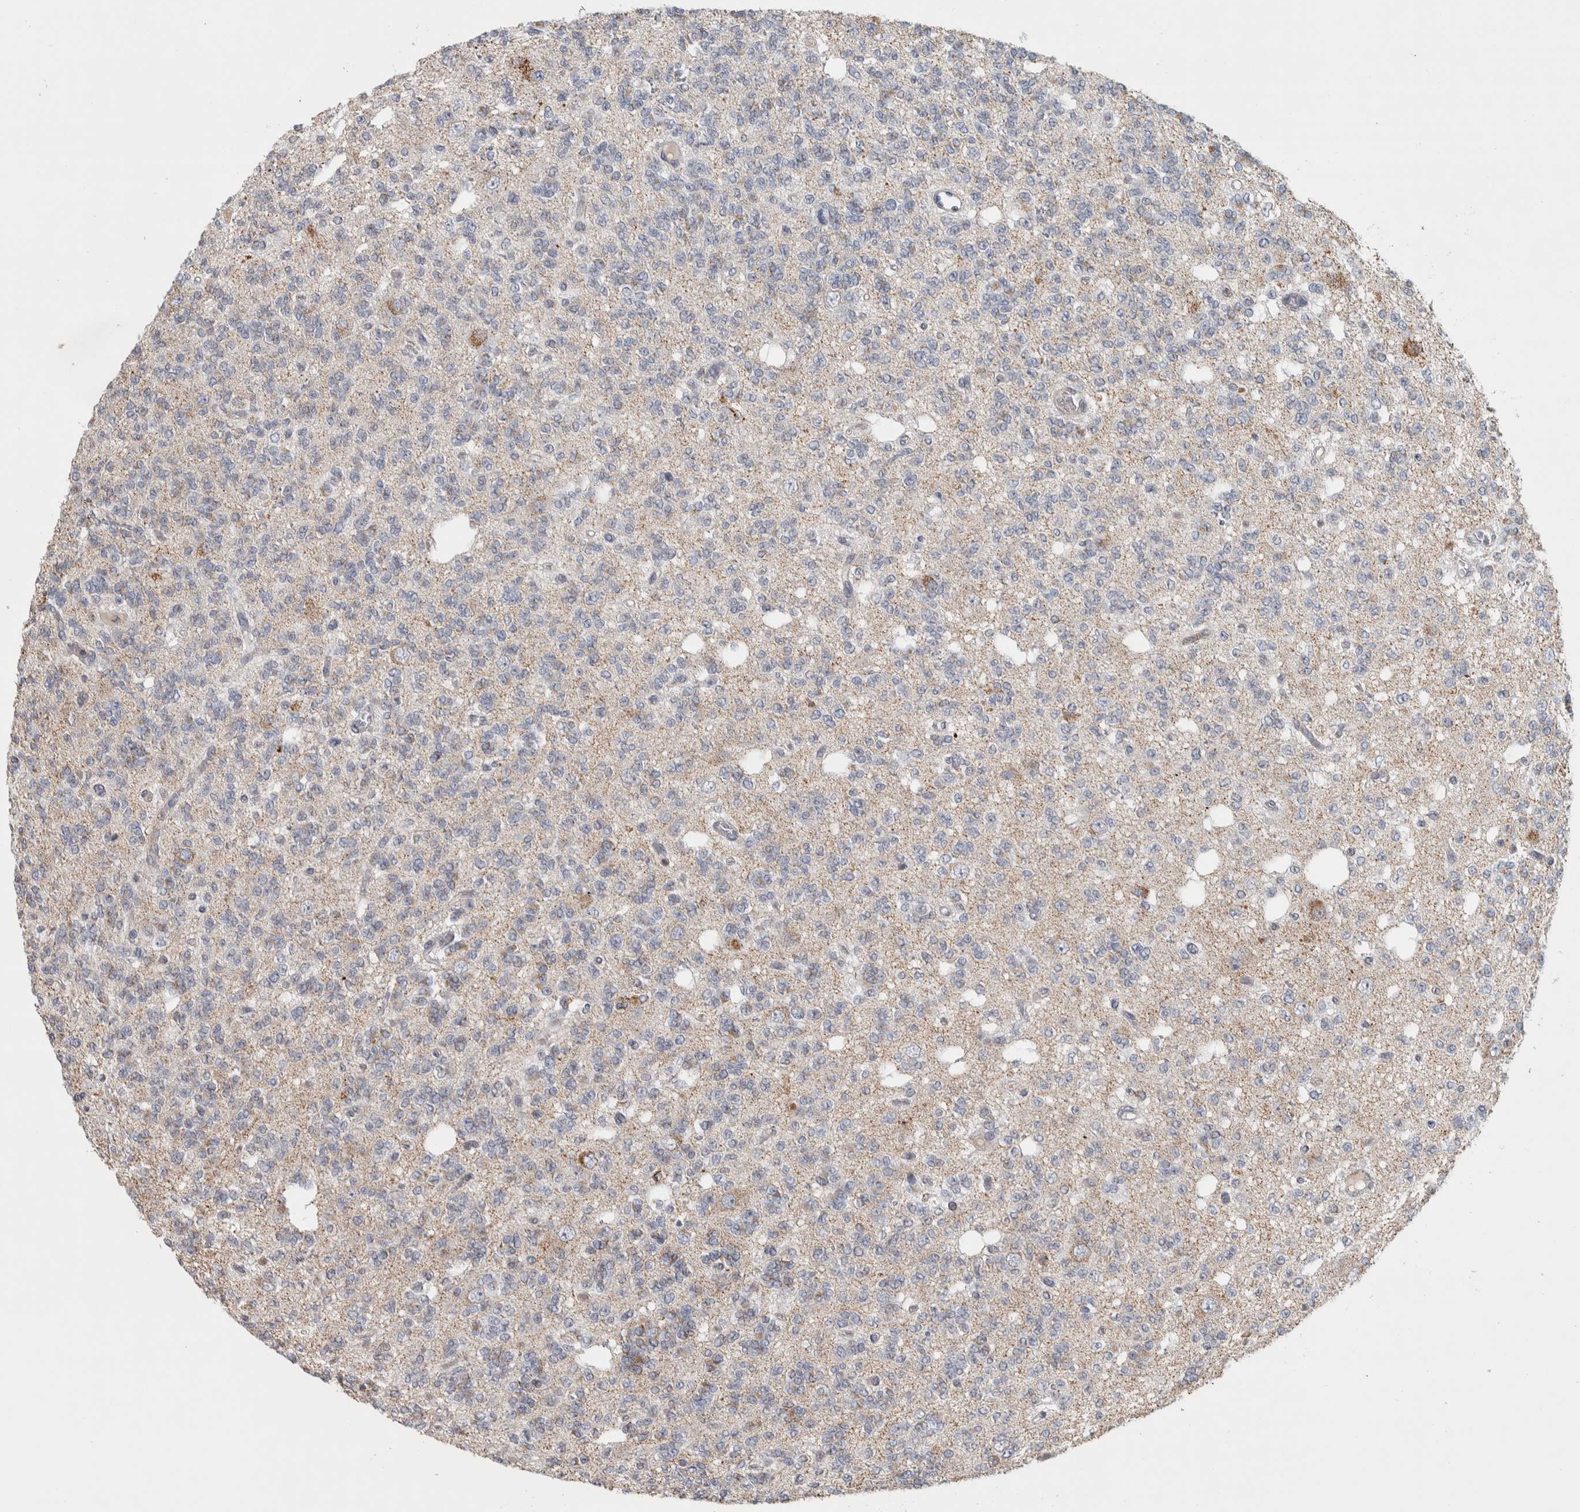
{"staining": {"intensity": "weak", "quantity": "<25%", "location": "cytoplasmic/membranous"}, "tissue": "glioma", "cell_type": "Tumor cells", "image_type": "cancer", "snomed": [{"axis": "morphology", "description": "Glioma, malignant, Low grade"}, {"axis": "topography", "description": "Brain"}], "caption": "IHC of human glioma shows no staining in tumor cells. (Brightfield microscopy of DAB IHC at high magnification).", "gene": "FAM78A", "patient": {"sex": "male", "age": 38}}